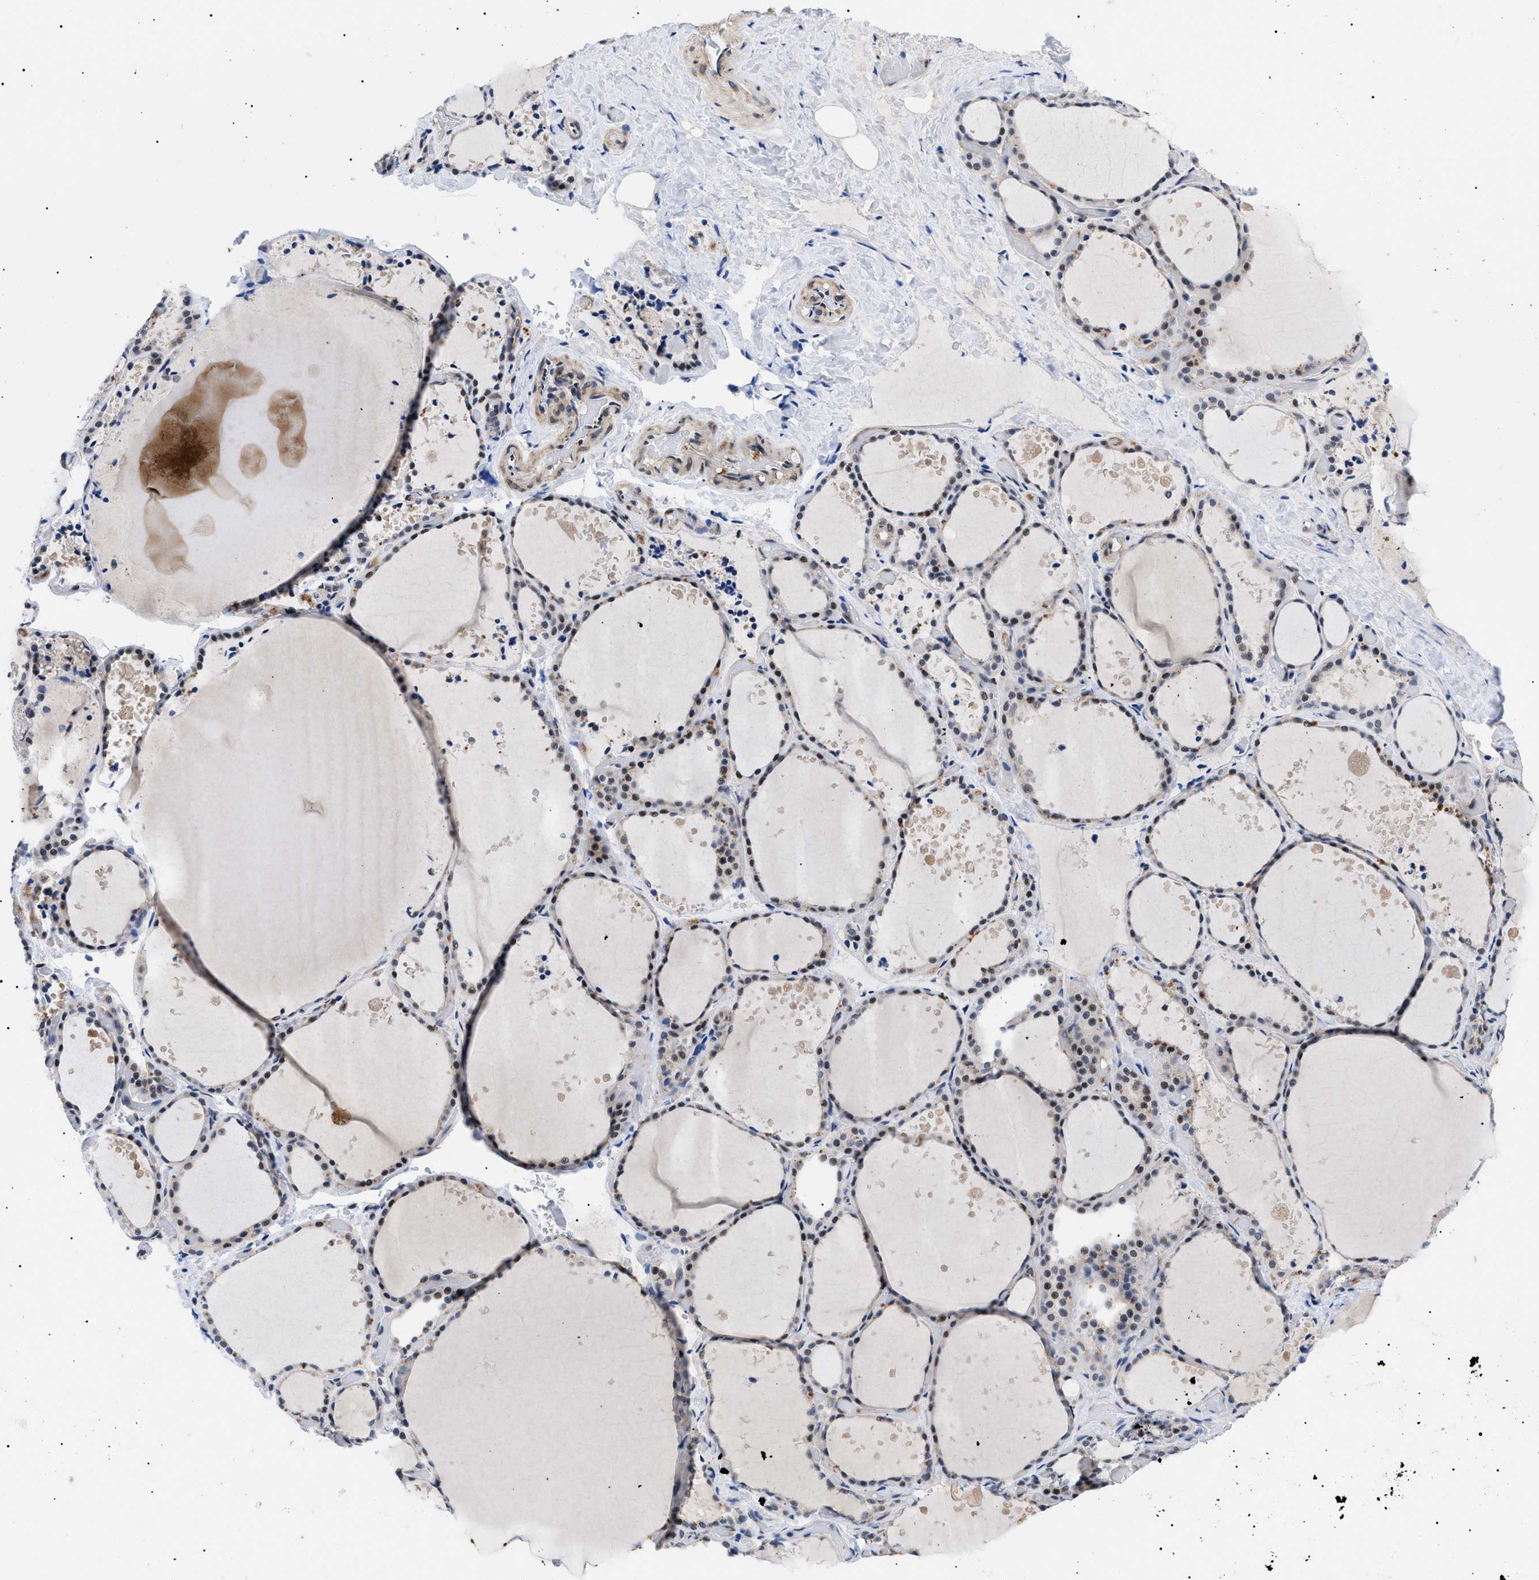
{"staining": {"intensity": "weak", "quantity": "<25%", "location": "cytoplasmic/membranous"}, "tissue": "thyroid gland", "cell_type": "Glandular cells", "image_type": "normal", "snomed": [{"axis": "morphology", "description": "Normal tissue, NOS"}, {"axis": "topography", "description": "Thyroid gland"}], "caption": "Immunohistochemistry image of benign thyroid gland: thyroid gland stained with DAB reveals no significant protein staining in glandular cells.", "gene": "GARRE1", "patient": {"sex": "female", "age": 44}}